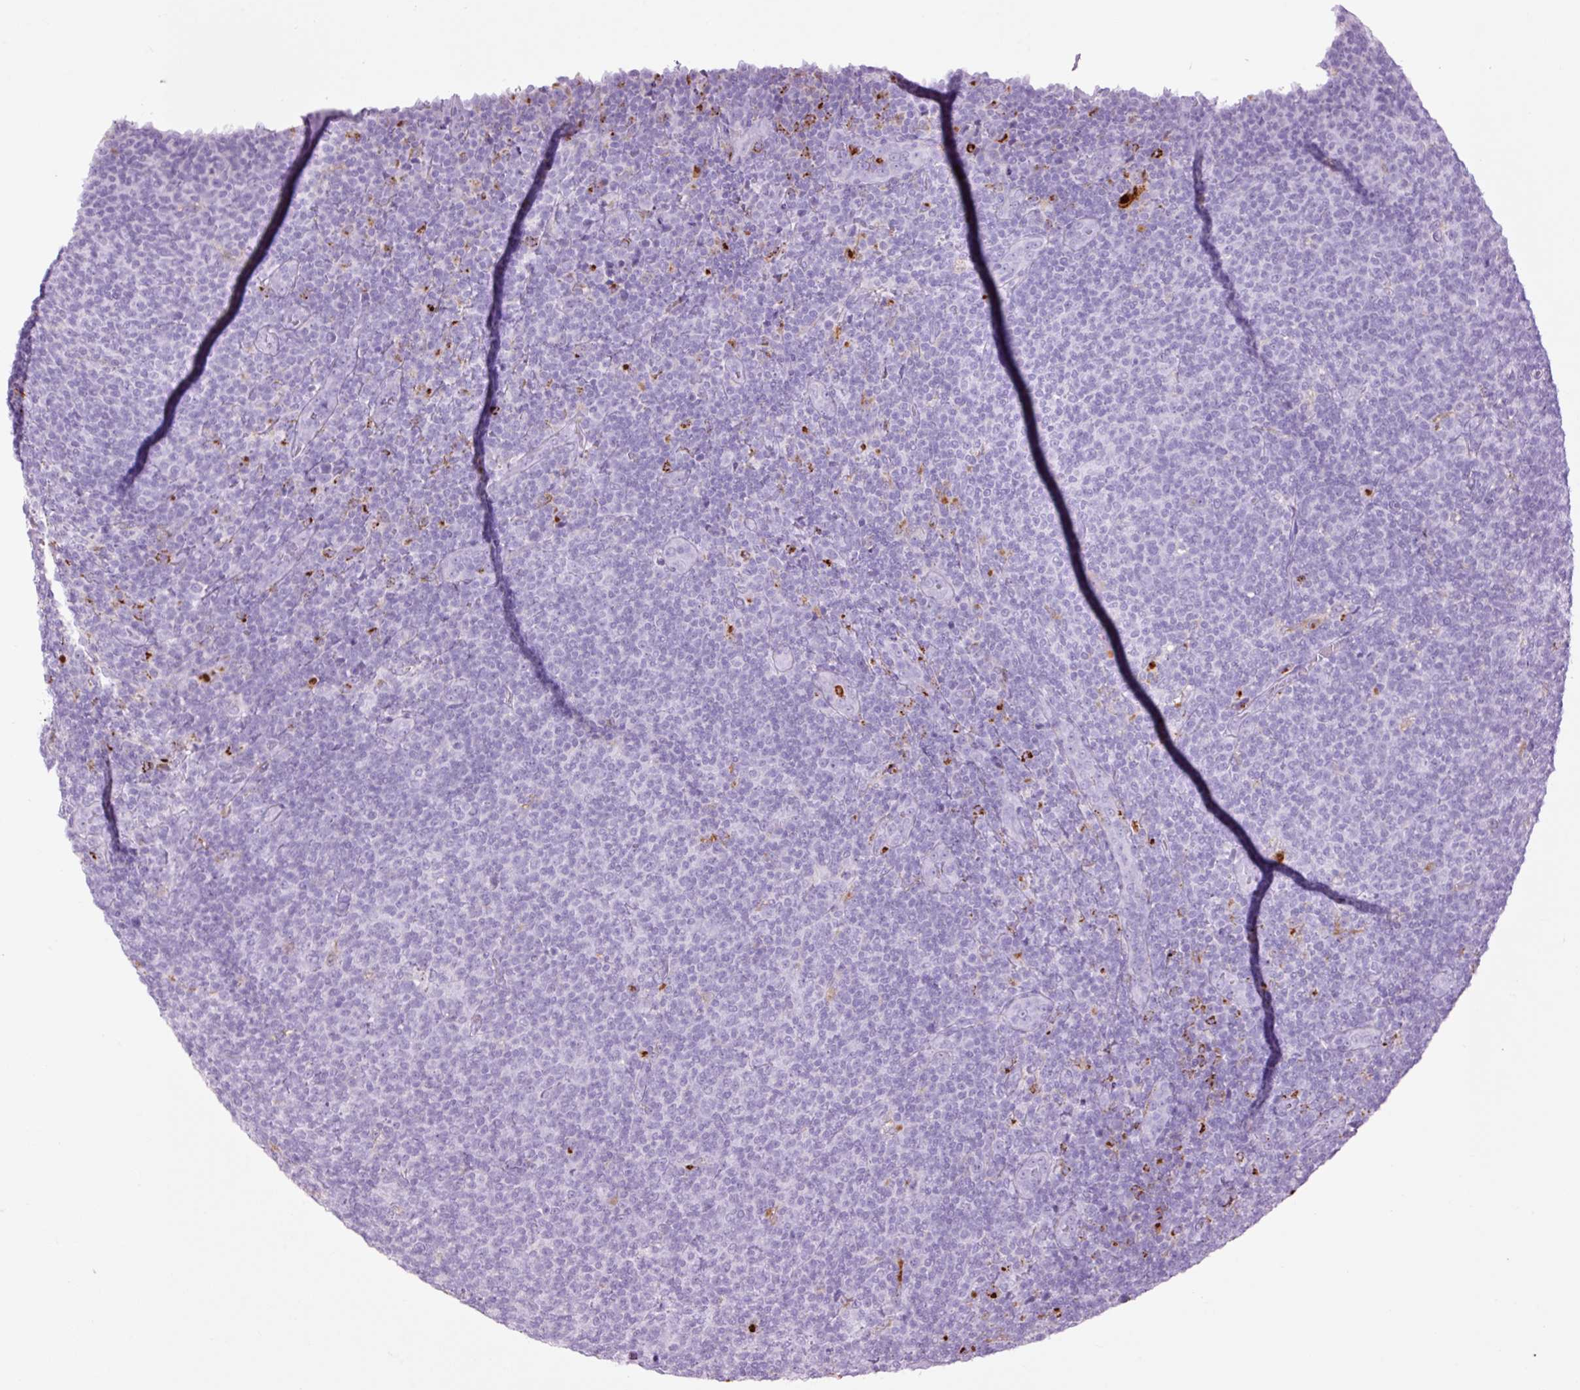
{"staining": {"intensity": "negative", "quantity": "none", "location": "none"}, "tissue": "lymphoma", "cell_type": "Tumor cells", "image_type": "cancer", "snomed": [{"axis": "morphology", "description": "Malignant lymphoma, non-Hodgkin's type, Low grade"}, {"axis": "topography", "description": "Lymph node"}], "caption": "The histopathology image shows no staining of tumor cells in low-grade malignant lymphoma, non-Hodgkin's type.", "gene": "LYZ", "patient": {"sex": "male", "age": 66}}